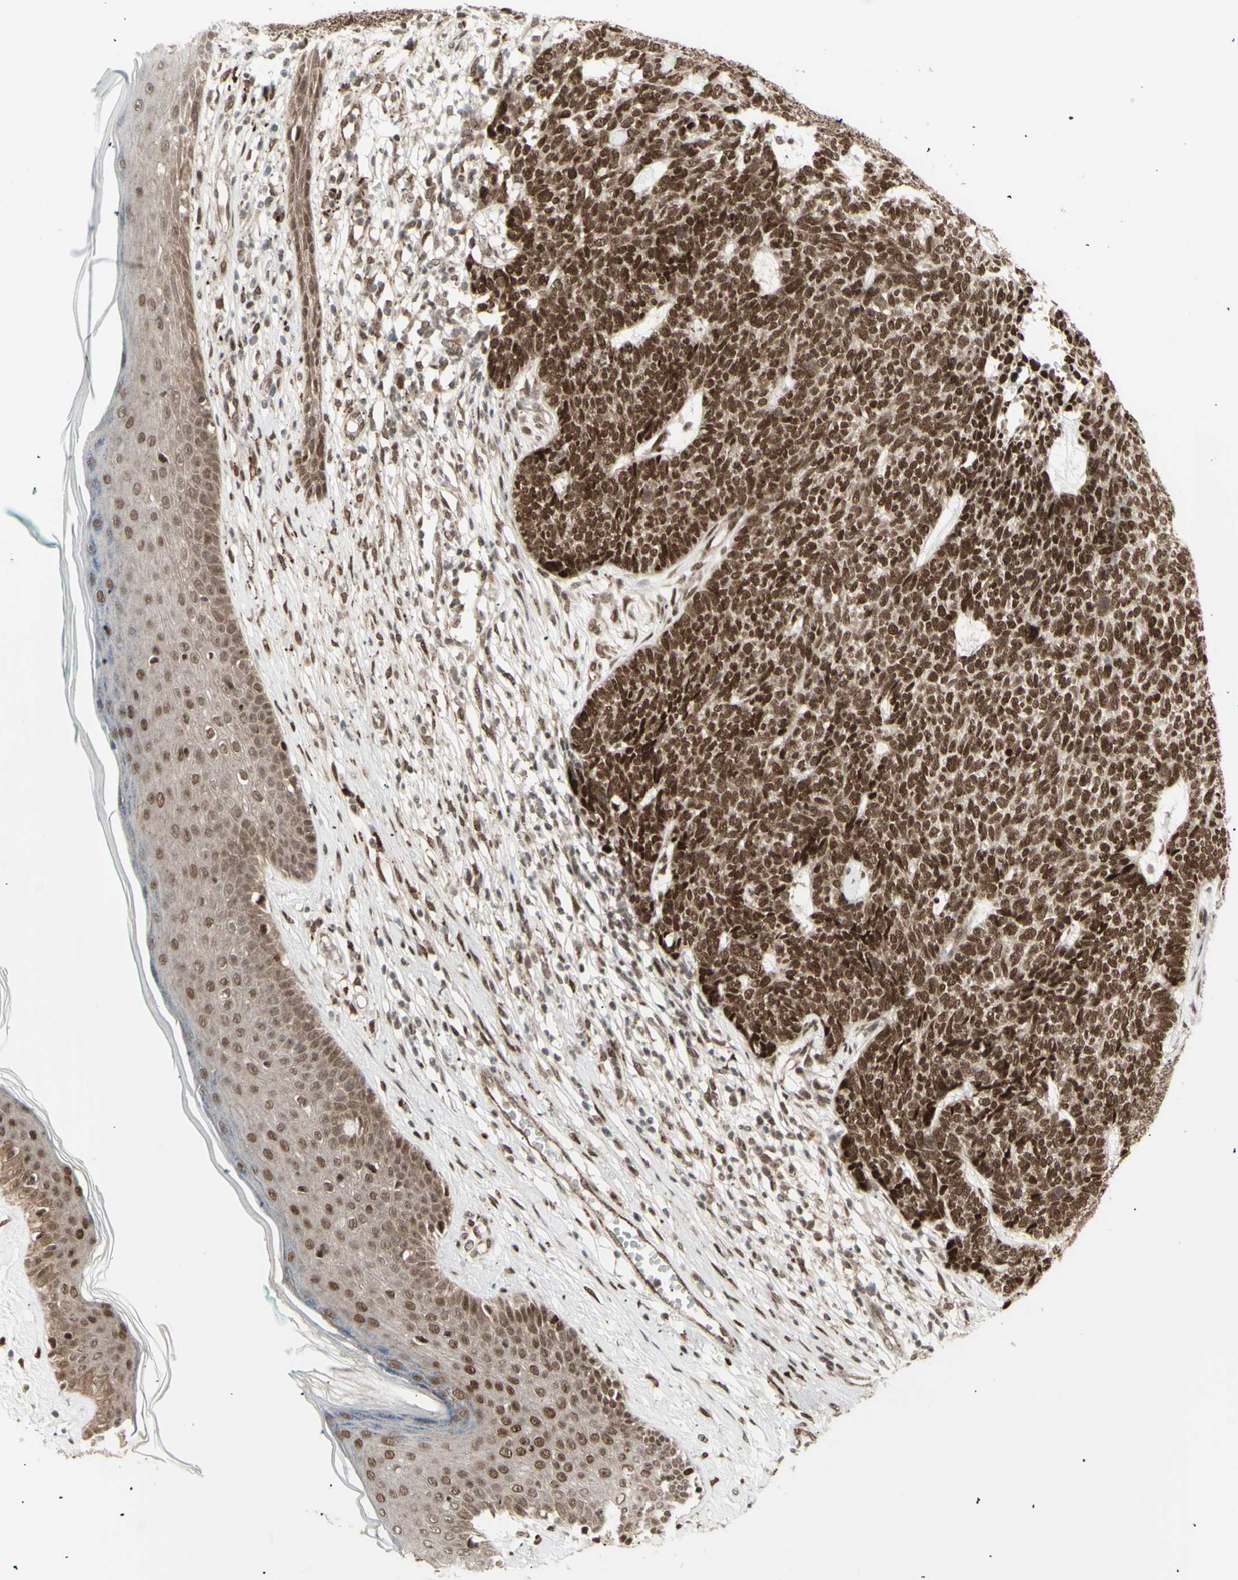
{"staining": {"intensity": "strong", "quantity": ">75%", "location": "cytoplasmic/membranous,nuclear"}, "tissue": "skin cancer", "cell_type": "Tumor cells", "image_type": "cancer", "snomed": [{"axis": "morphology", "description": "Basal cell carcinoma"}, {"axis": "topography", "description": "Skin"}], "caption": "High-magnification brightfield microscopy of basal cell carcinoma (skin) stained with DAB (brown) and counterstained with hematoxylin (blue). tumor cells exhibit strong cytoplasmic/membranous and nuclear expression is present in about>75% of cells.", "gene": "CBX1", "patient": {"sex": "female", "age": 84}}